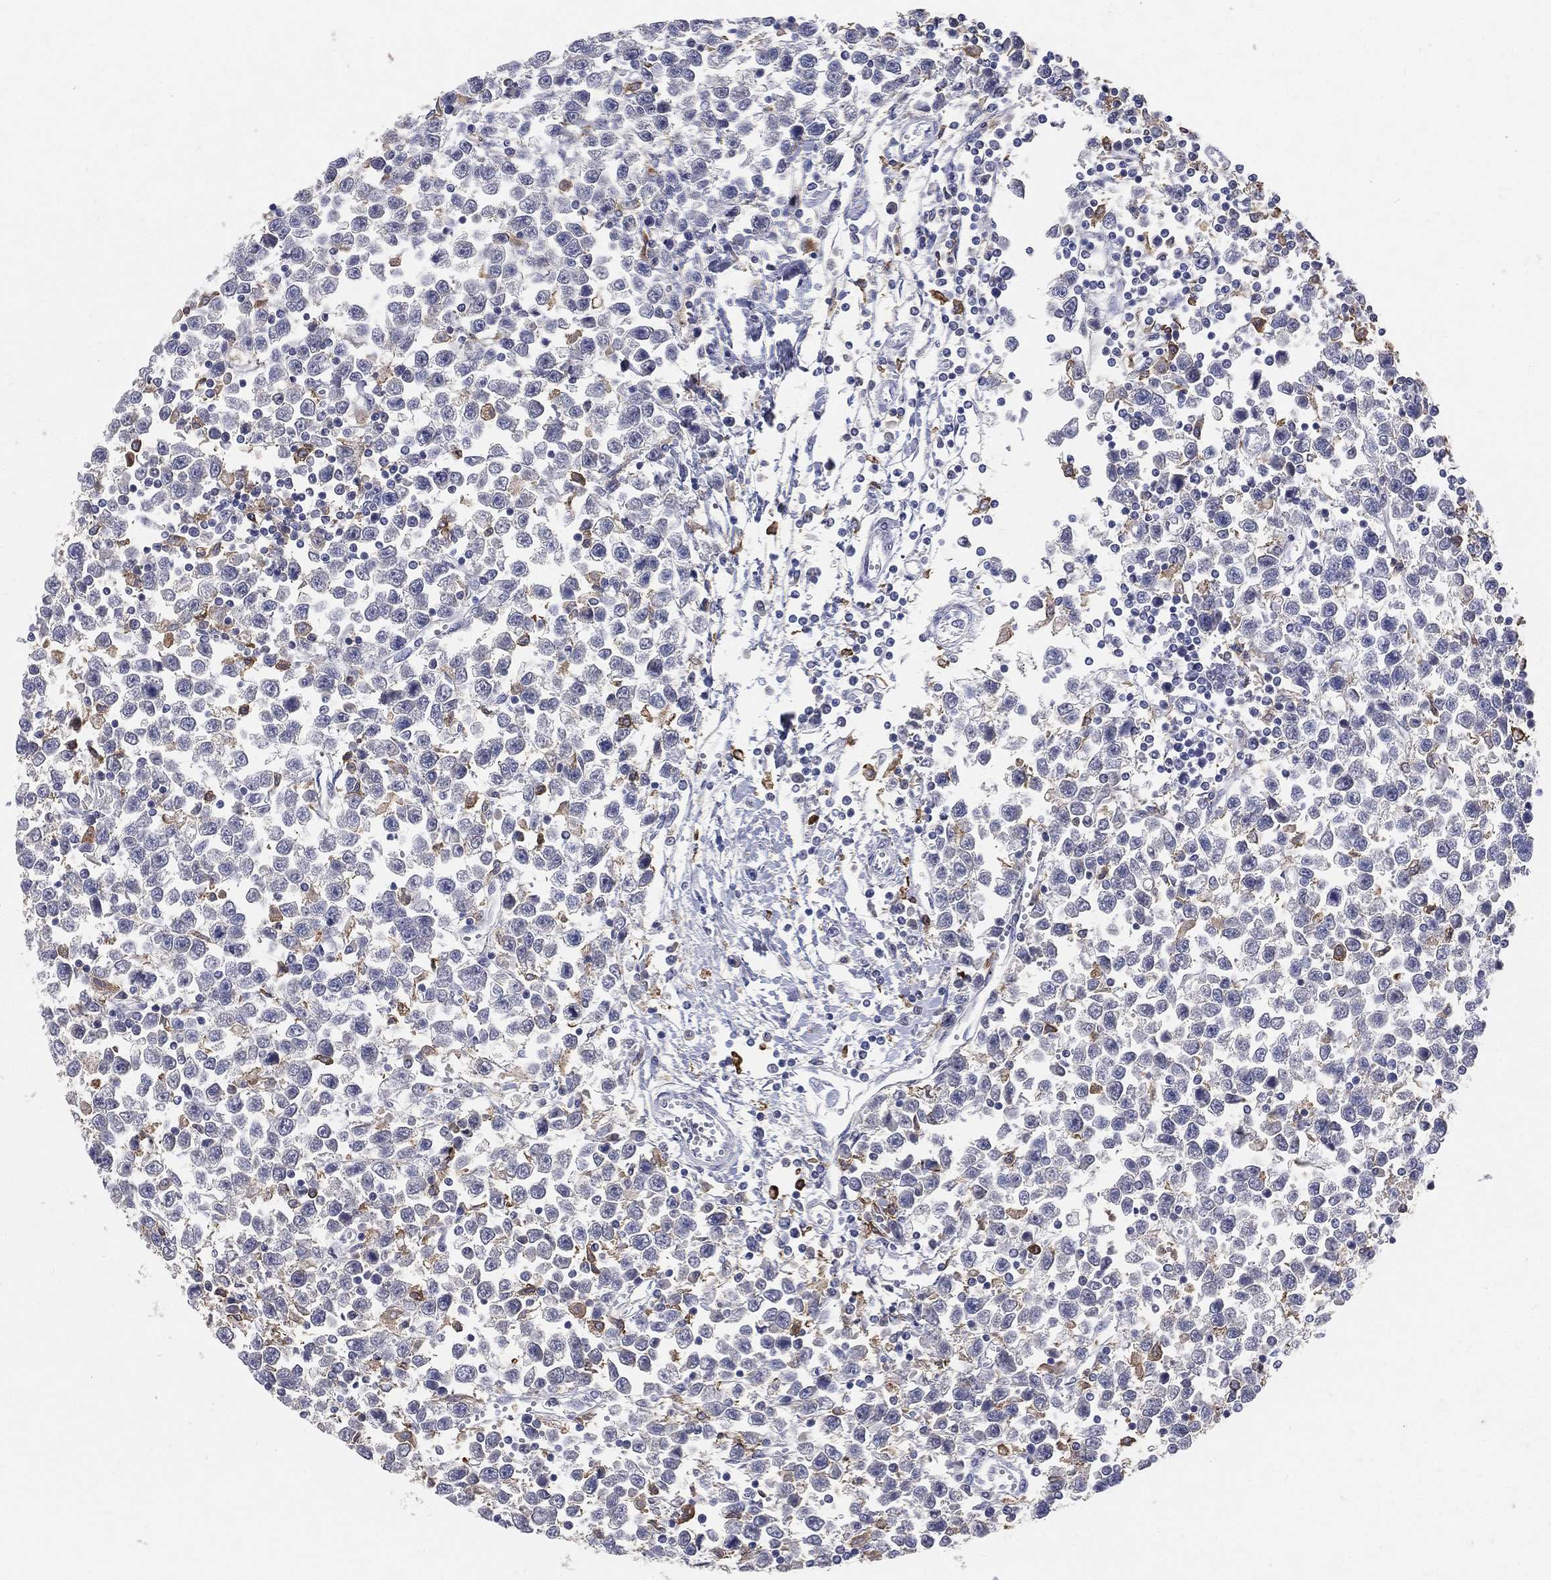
{"staining": {"intensity": "negative", "quantity": "none", "location": "none"}, "tissue": "testis cancer", "cell_type": "Tumor cells", "image_type": "cancer", "snomed": [{"axis": "morphology", "description": "Seminoma, NOS"}, {"axis": "topography", "description": "Testis"}], "caption": "Testis seminoma was stained to show a protein in brown. There is no significant staining in tumor cells. The staining is performed using DAB (3,3'-diaminobenzidine) brown chromogen with nuclei counter-stained in using hematoxylin.", "gene": "CD33", "patient": {"sex": "male", "age": 34}}